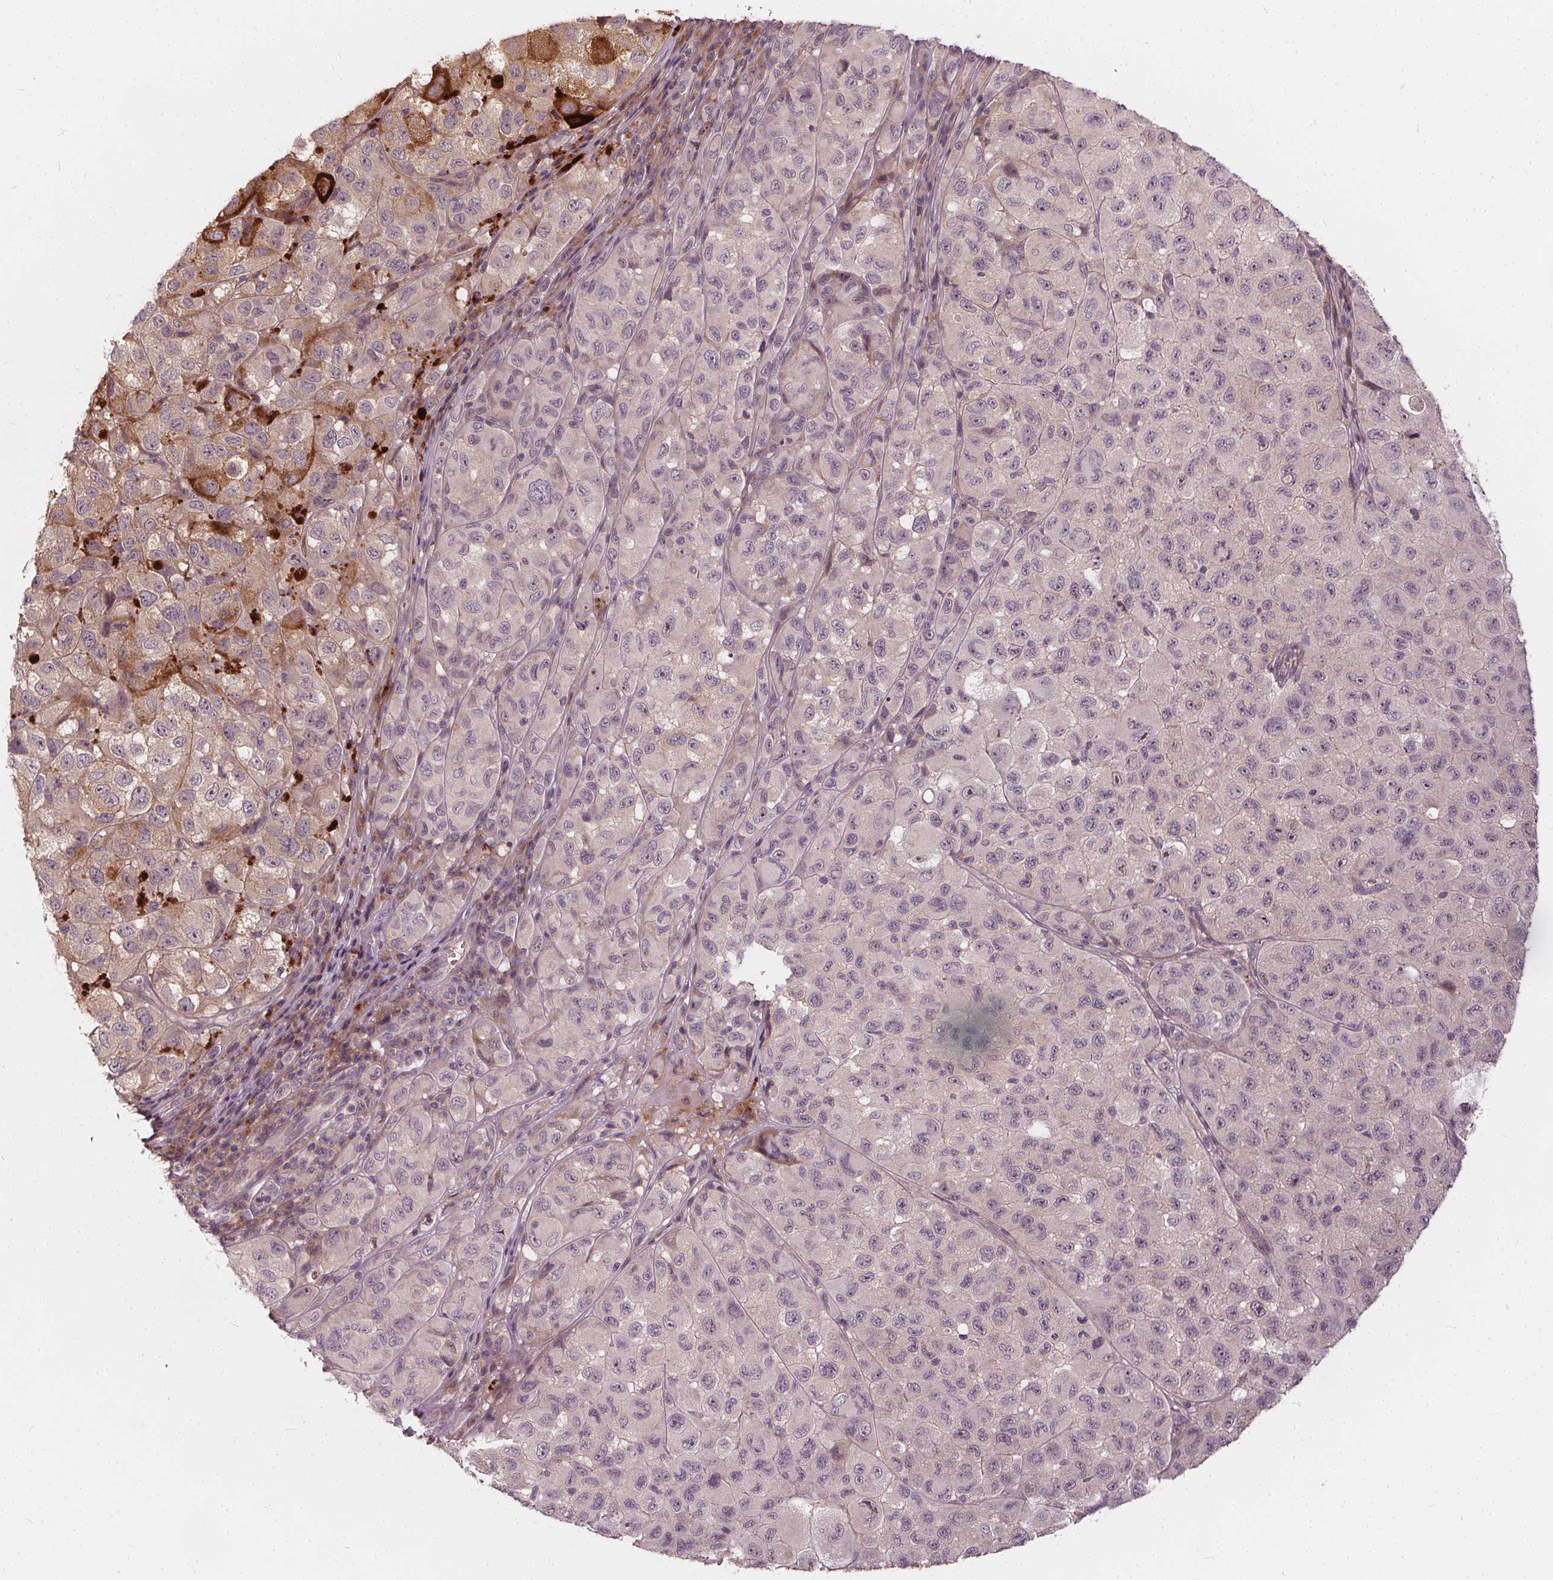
{"staining": {"intensity": "negative", "quantity": "none", "location": "none"}, "tissue": "melanoma", "cell_type": "Tumor cells", "image_type": "cancer", "snomed": [{"axis": "morphology", "description": "Malignant melanoma, NOS"}, {"axis": "topography", "description": "Skin"}], "caption": "Immunohistochemistry histopathology image of neoplastic tissue: human malignant melanoma stained with DAB (3,3'-diaminobenzidine) demonstrates no significant protein positivity in tumor cells.", "gene": "IPO13", "patient": {"sex": "male", "age": 93}}